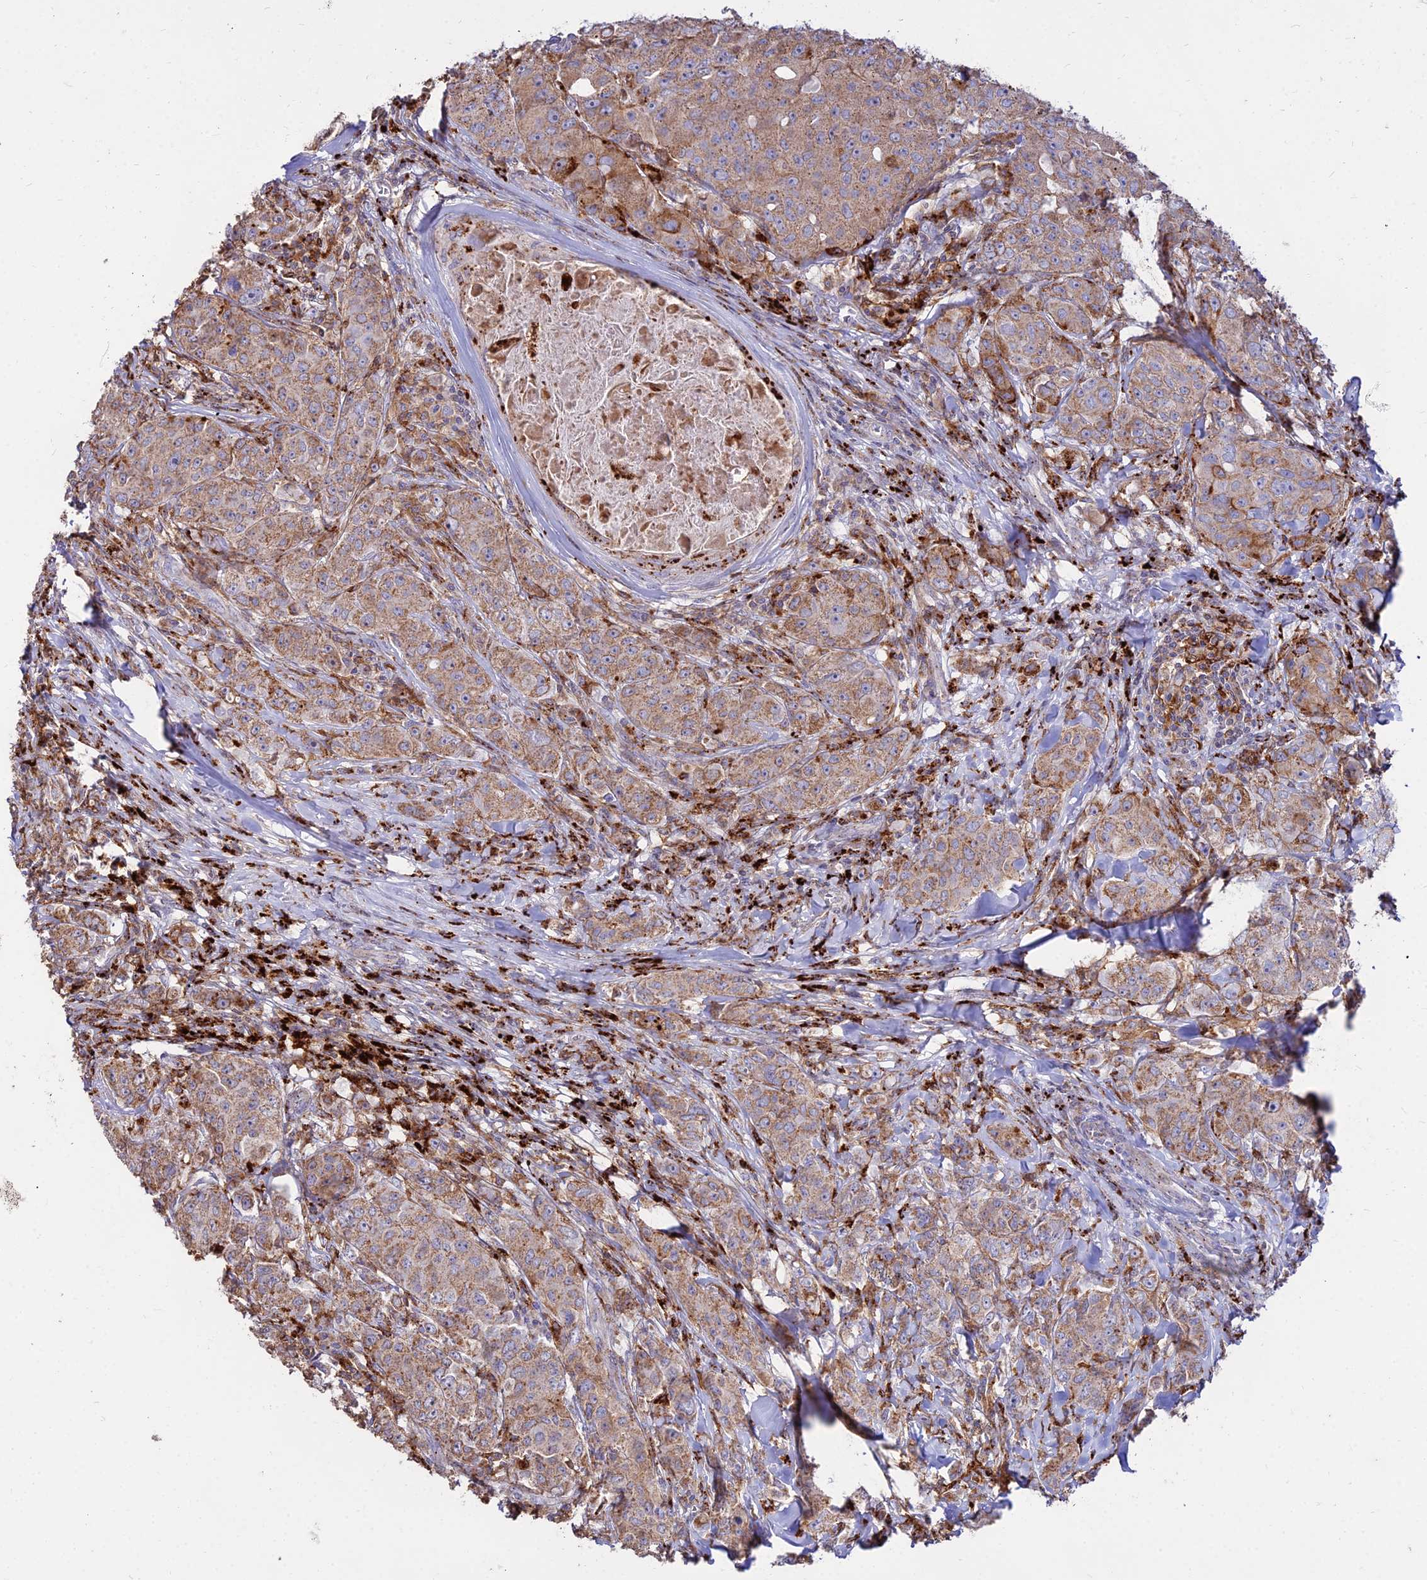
{"staining": {"intensity": "moderate", "quantity": ">75%", "location": "cytoplasmic/membranous"}, "tissue": "breast cancer", "cell_type": "Tumor cells", "image_type": "cancer", "snomed": [{"axis": "morphology", "description": "Duct carcinoma"}, {"axis": "topography", "description": "Breast"}], "caption": "High-magnification brightfield microscopy of breast invasive ductal carcinoma stained with DAB (3,3'-diaminobenzidine) (brown) and counterstained with hematoxylin (blue). tumor cells exhibit moderate cytoplasmic/membranous expression is appreciated in approximately>75% of cells. (DAB (3,3'-diaminobenzidine) IHC with brightfield microscopy, high magnification).", "gene": "PNLIPRP3", "patient": {"sex": "female", "age": 43}}